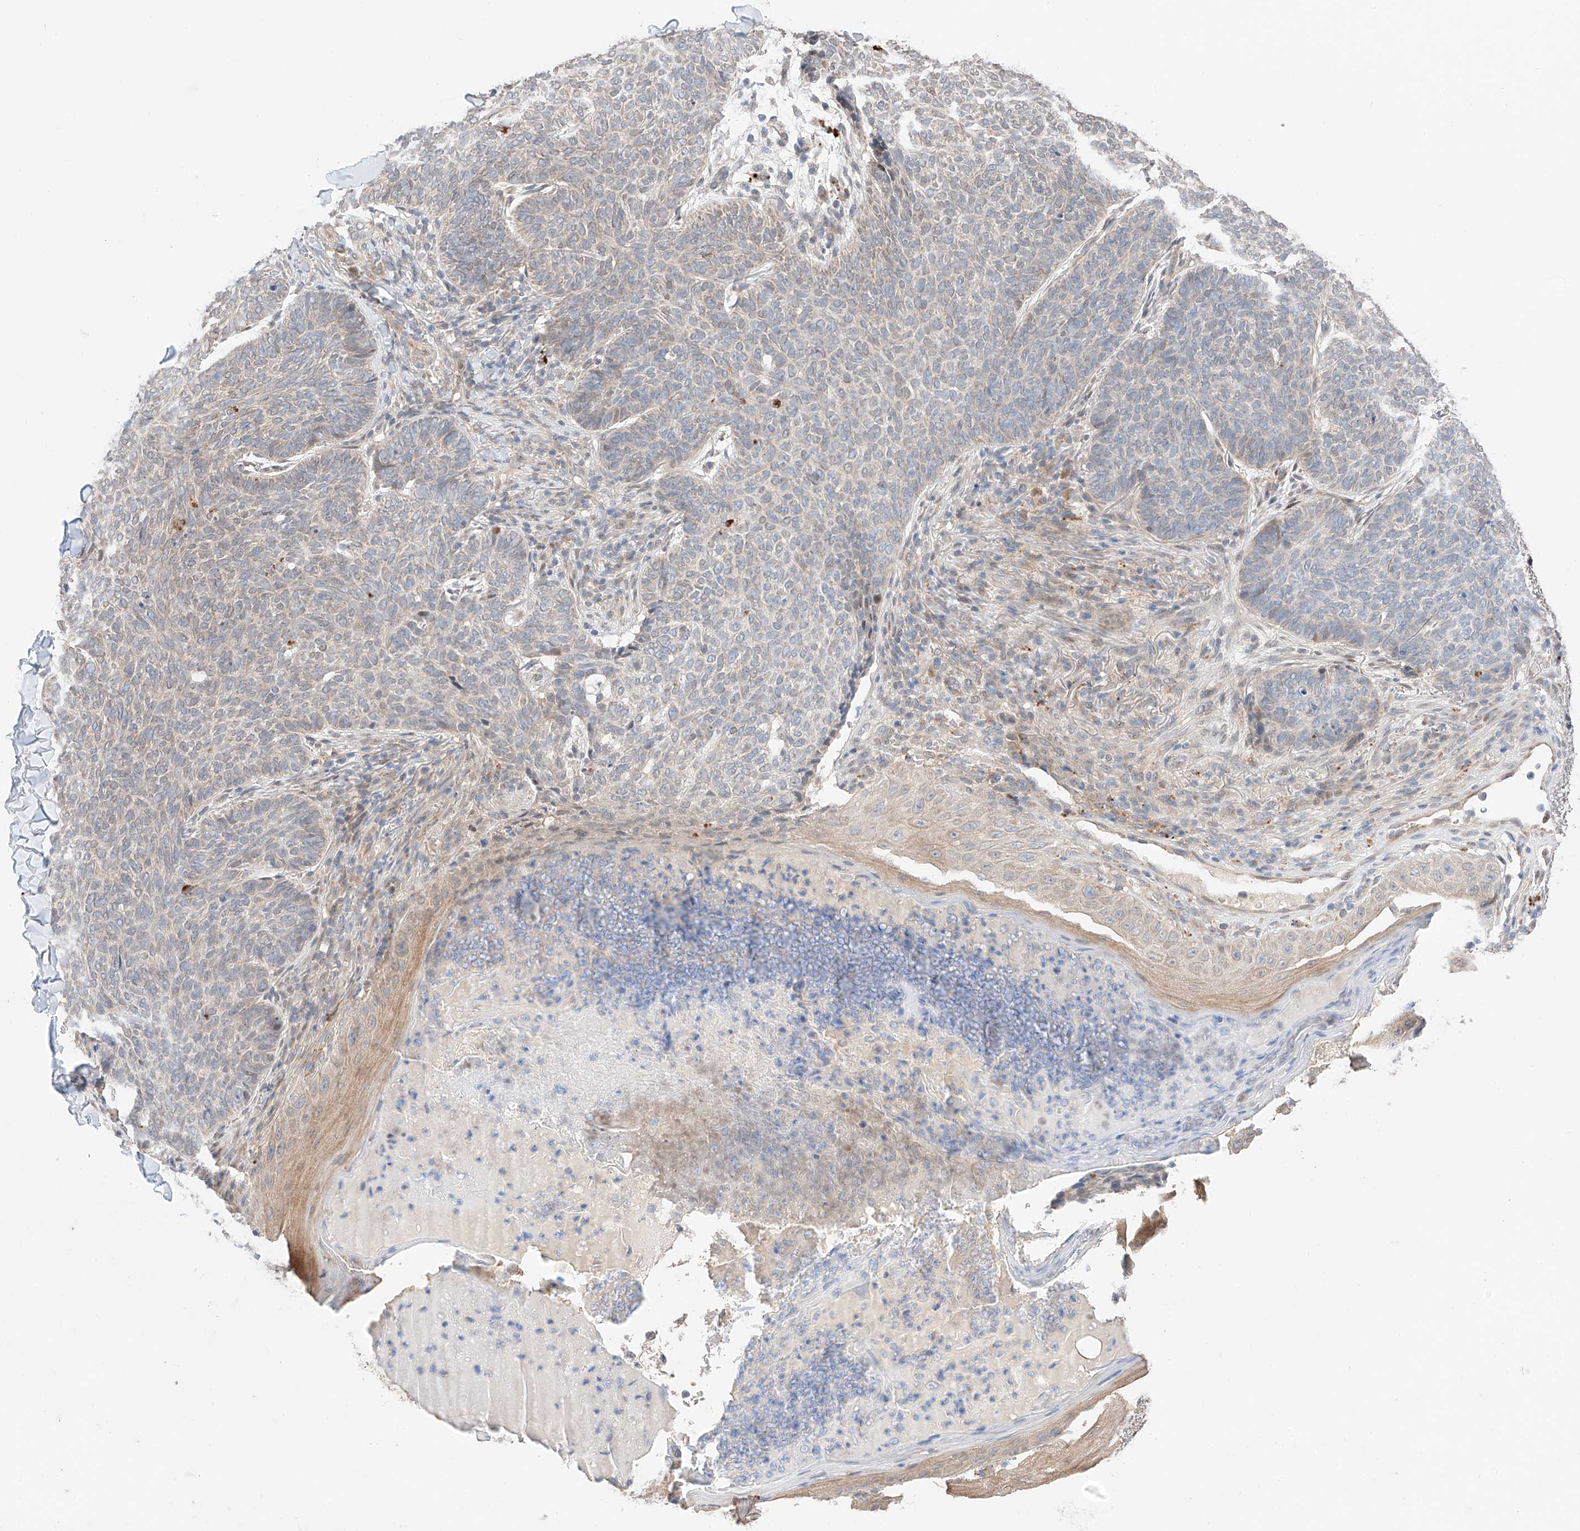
{"staining": {"intensity": "negative", "quantity": "none", "location": "none"}, "tissue": "skin cancer", "cell_type": "Tumor cells", "image_type": "cancer", "snomed": [{"axis": "morphology", "description": "Normal tissue, NOS"}, {"axis": "morphology", "description": "Basal cell carcinoma"}, {"axis": "topography", "description": "Skin"}], "caption": "The image exhibits no staining of tumor cells in skin cancer. (DAB (3,3'-diaminobenzidine) immunohistochemistry, high magnification).", "gene": "GCNT1", "patient": {"sex": "male", "age": 50}}